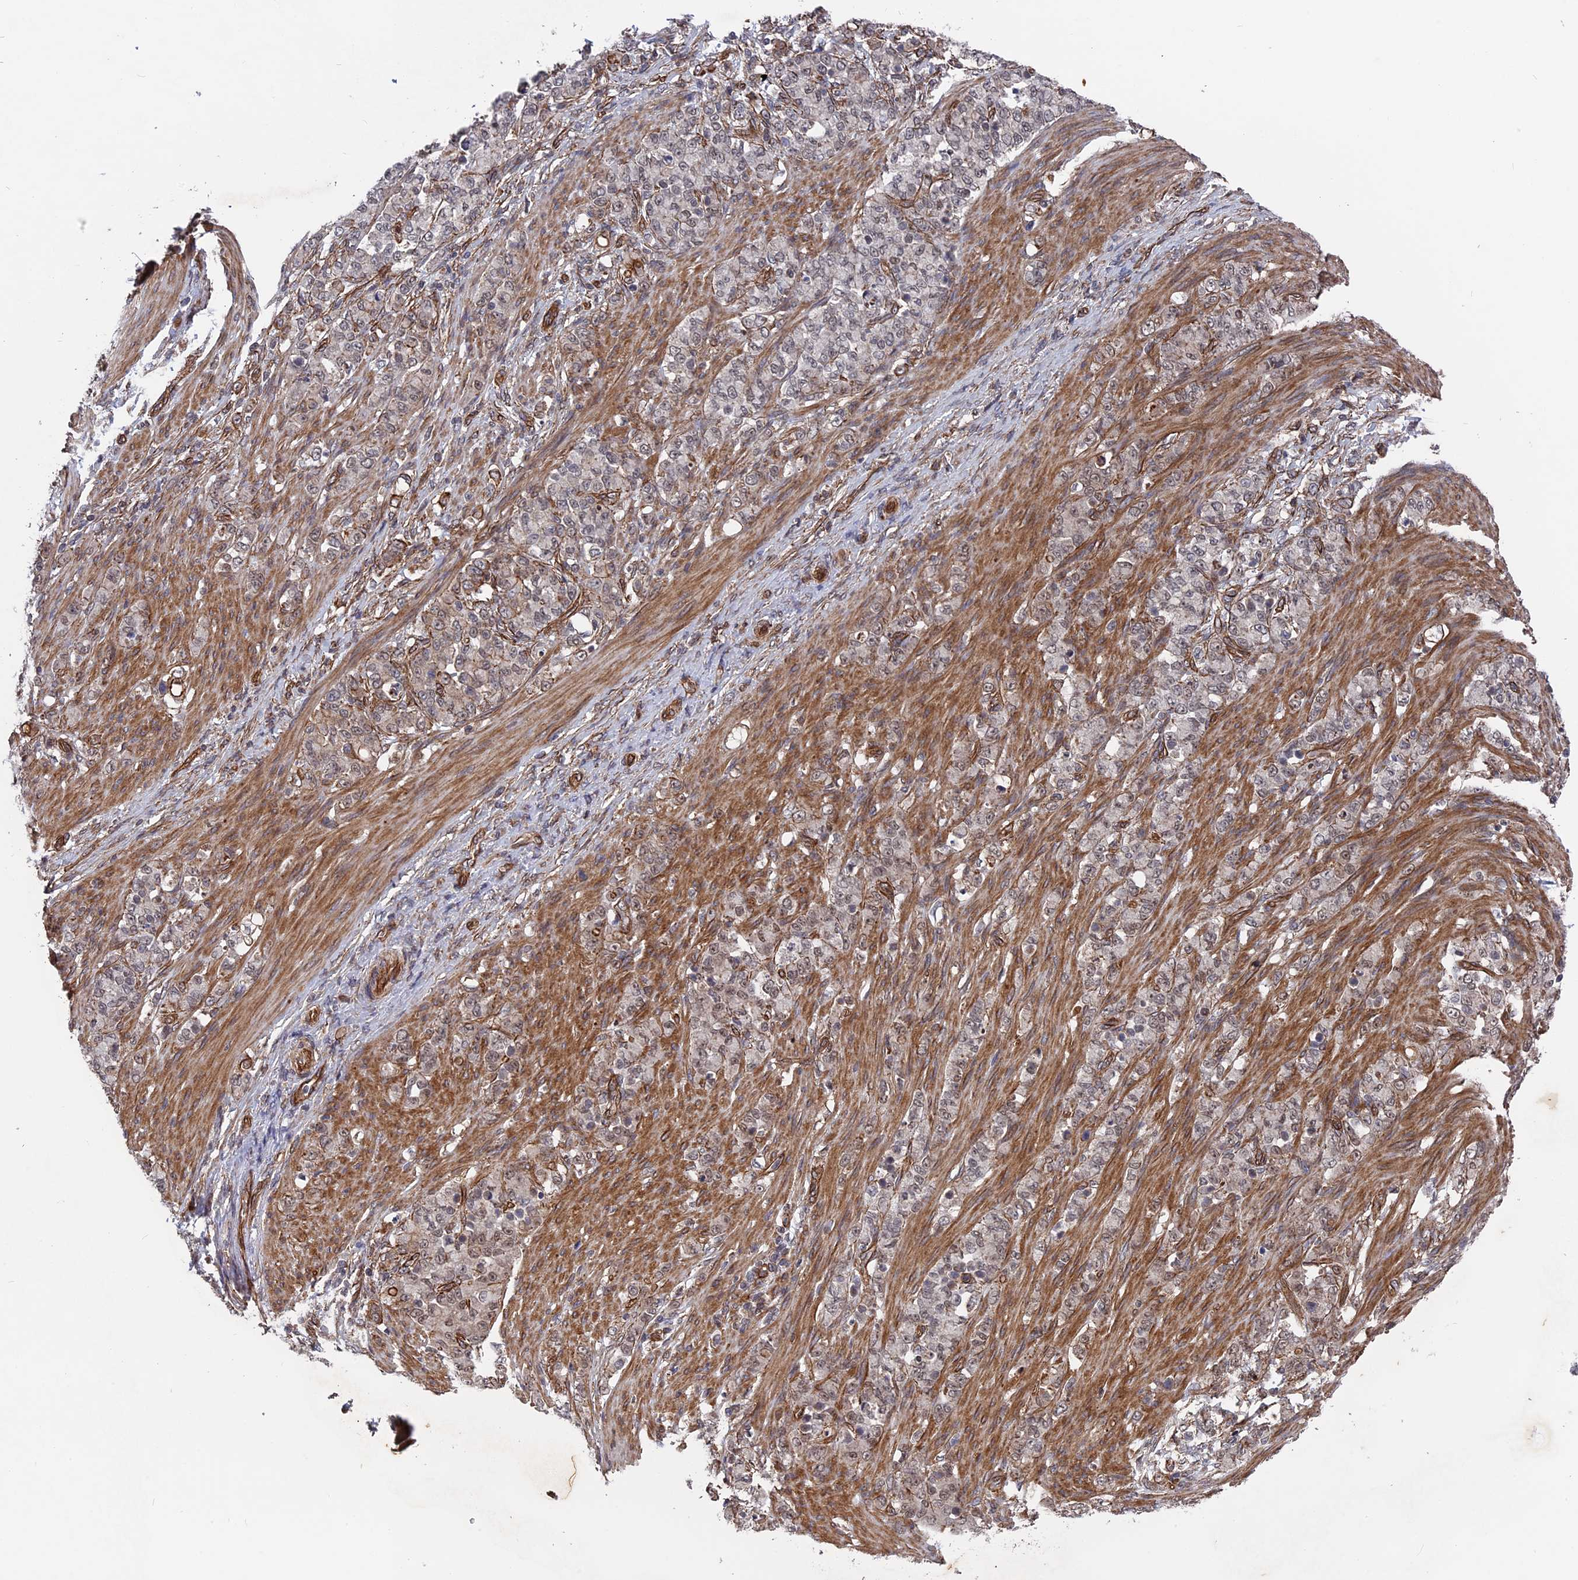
{"staining": {"intensity": "weak", "quantity": "25%-75%", "location": "nuclear"}, "tissue": "stomach cancer", "cell_type": "Tumor cells", "image_type": "cancer", "snomed": [{"axis": "morphology", "description": "Adenocarcinoma, NOS"}, {"axis": "topography", "description": "Stomach"}], "caption": "Protein staining exhibits weak nuclear expression in approximately 25%-75% of tumor cells in stomach cancer (adenocarcinoma).", "gene": "NOSIP", "patient": {"sex": "female", "age": 79}}